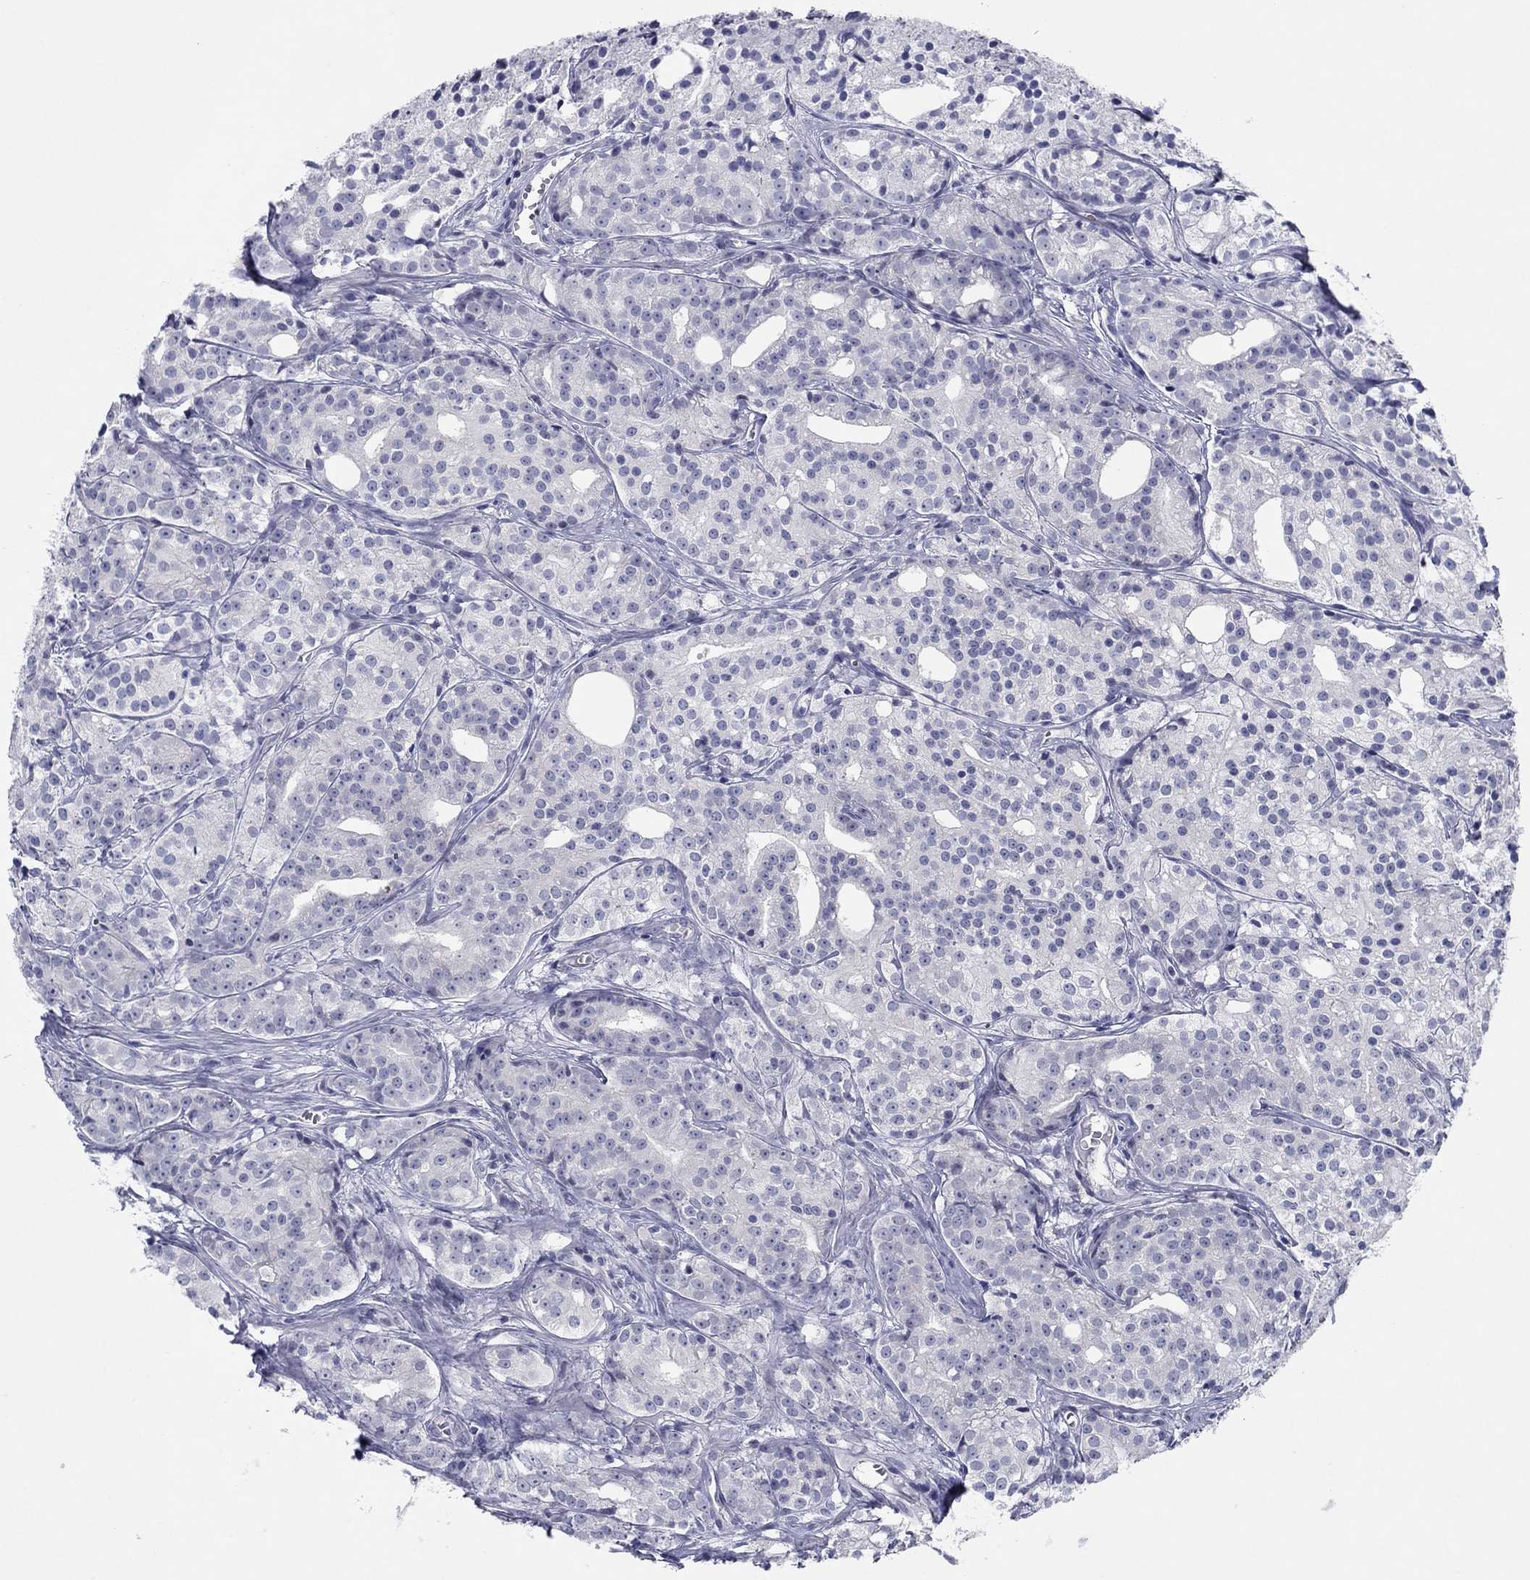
{"staining": {"intensity": "negative", "quantity": "none", "location": "none"}, "tissue": "prostate cancer", "cell_type": "Tumor cells", "image_type": "cancer", "snomed": [{"axis": "morphology", "description": "Adenocarcinoma, Medium grade"}, {"axis": "topography", "description": "Prostate"}], "caption": "A photomicrograph of prostate cancer stained for a protein shows no brown staining in tumor cells.", "gene": "ITGAE", "patient": {"sex": "male", "age": 74}}